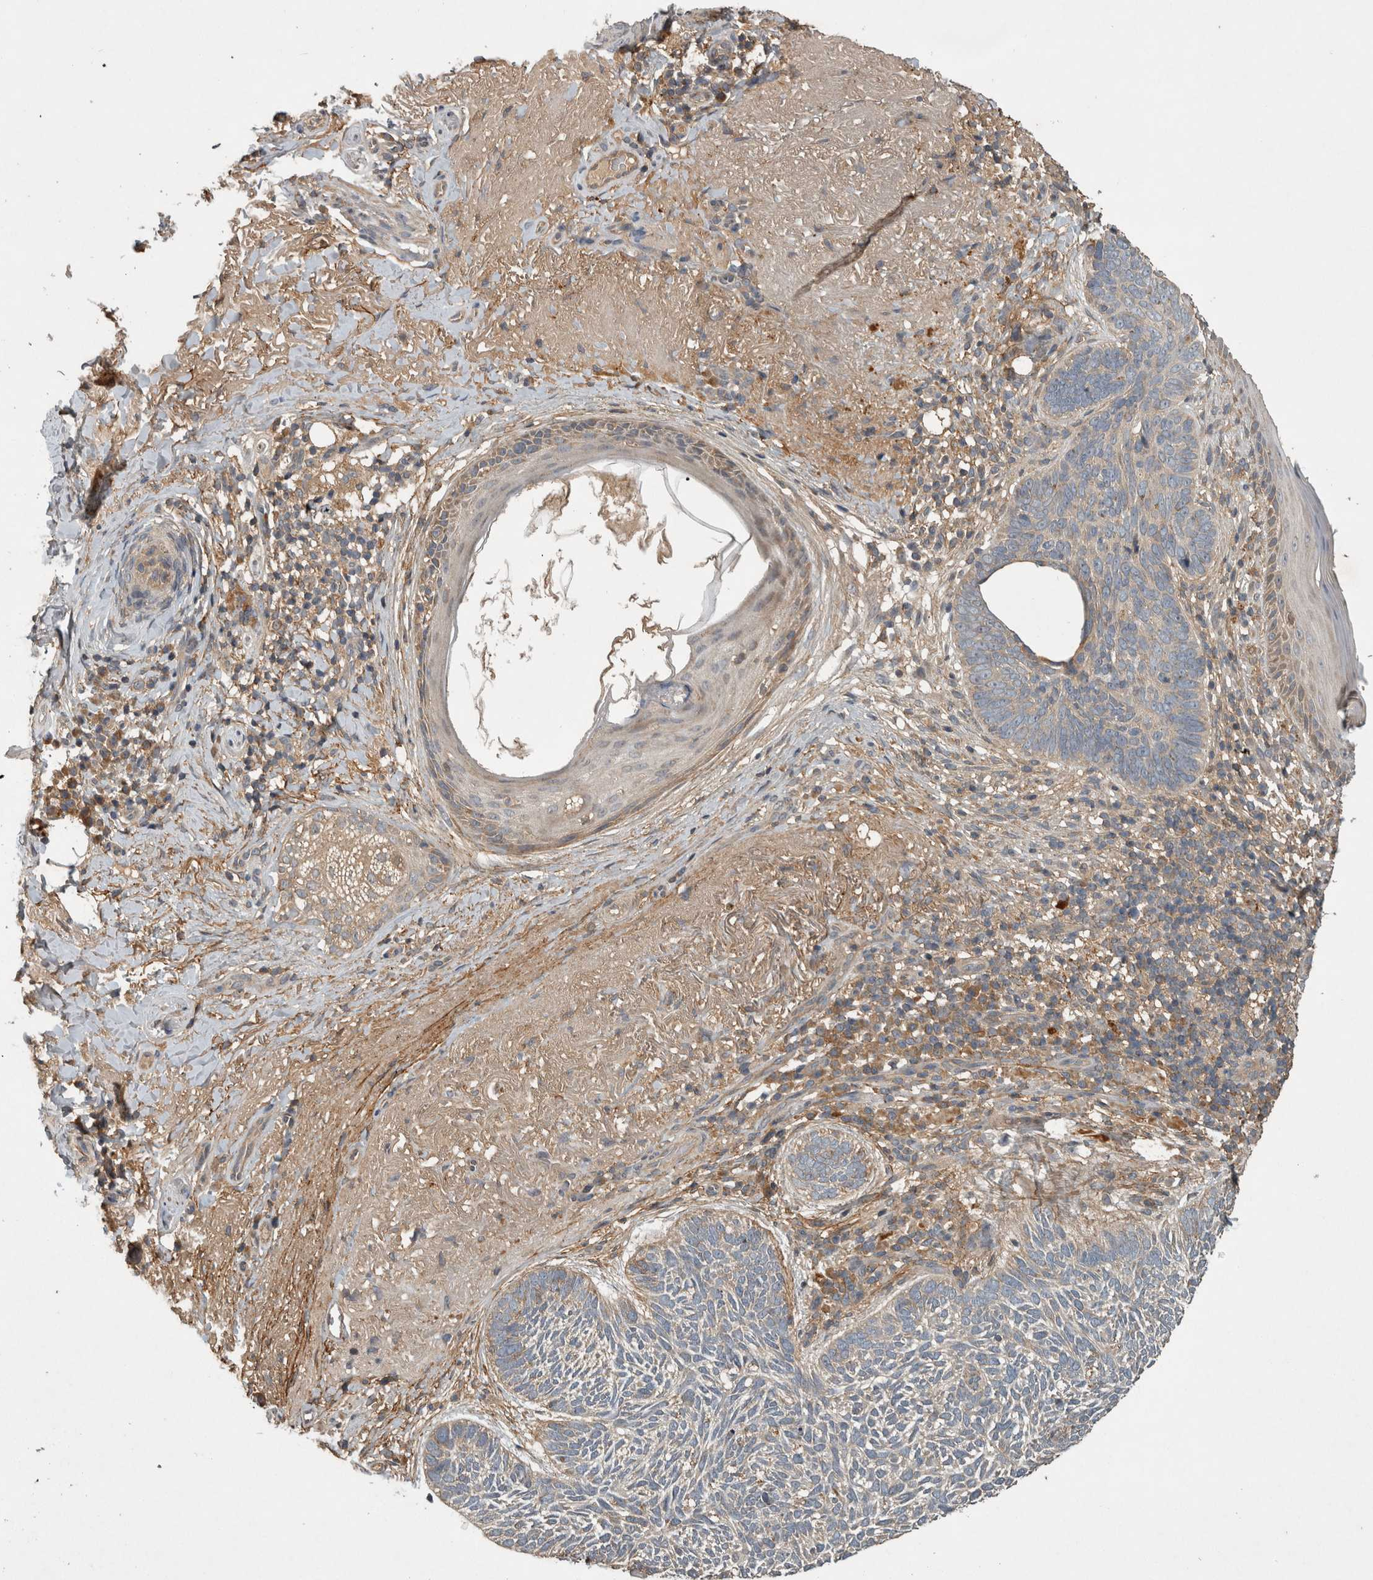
{"staining": {"intensity": "negative", "quantity": "none", "location": "none"}, "tissue": "skin cancer", "cell_type": "Tumor cells", "image_type": "cancer", "snomed": [{"axis": "morphology", "description": "Basal cell carcinoma"}, {"axis": "topography", "description": "Skin"}], "caption": "Tumor cells are negative for protein expression in human skin cancer (basal cell carcinoma).", "gene": "TRMT61B", "patient": {"sex": "female", "age": 85}}